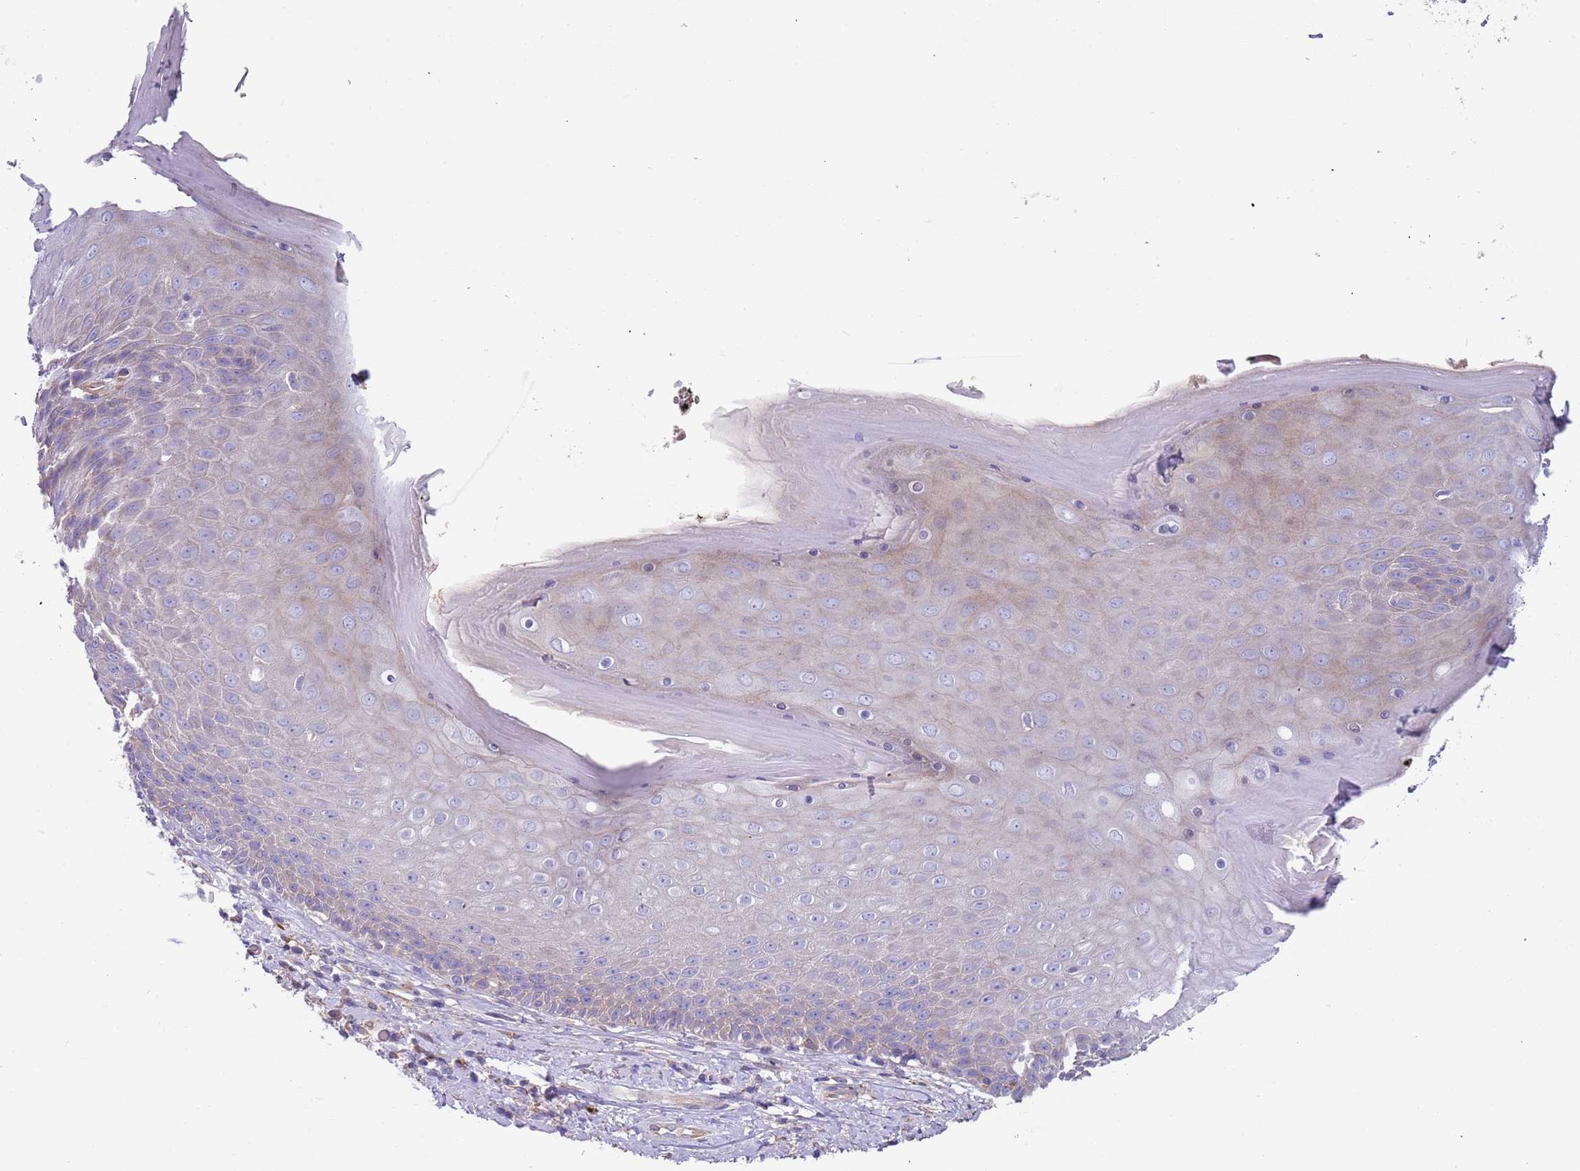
{"staining": {"intensity": "negative", "quantity": "none", "location": "none"}, "tissue": "skin", "cell_type": "Epidermal cells", "image_type": "normal", "snomed": [{"axis": "morphology", "description": "Normal tissue, NOS"}, {"axis": "topography", "description": "Anal"}, {"axis": "topography", "description": "Peripheral nerve tissue"}], "caption": "Human skin stained for a protein using immunohistochemistry (IHC) reveals no positivity in epidermal cells.", "gene": "LAMB4", "patient": {"sex": "male", "age": 53}}